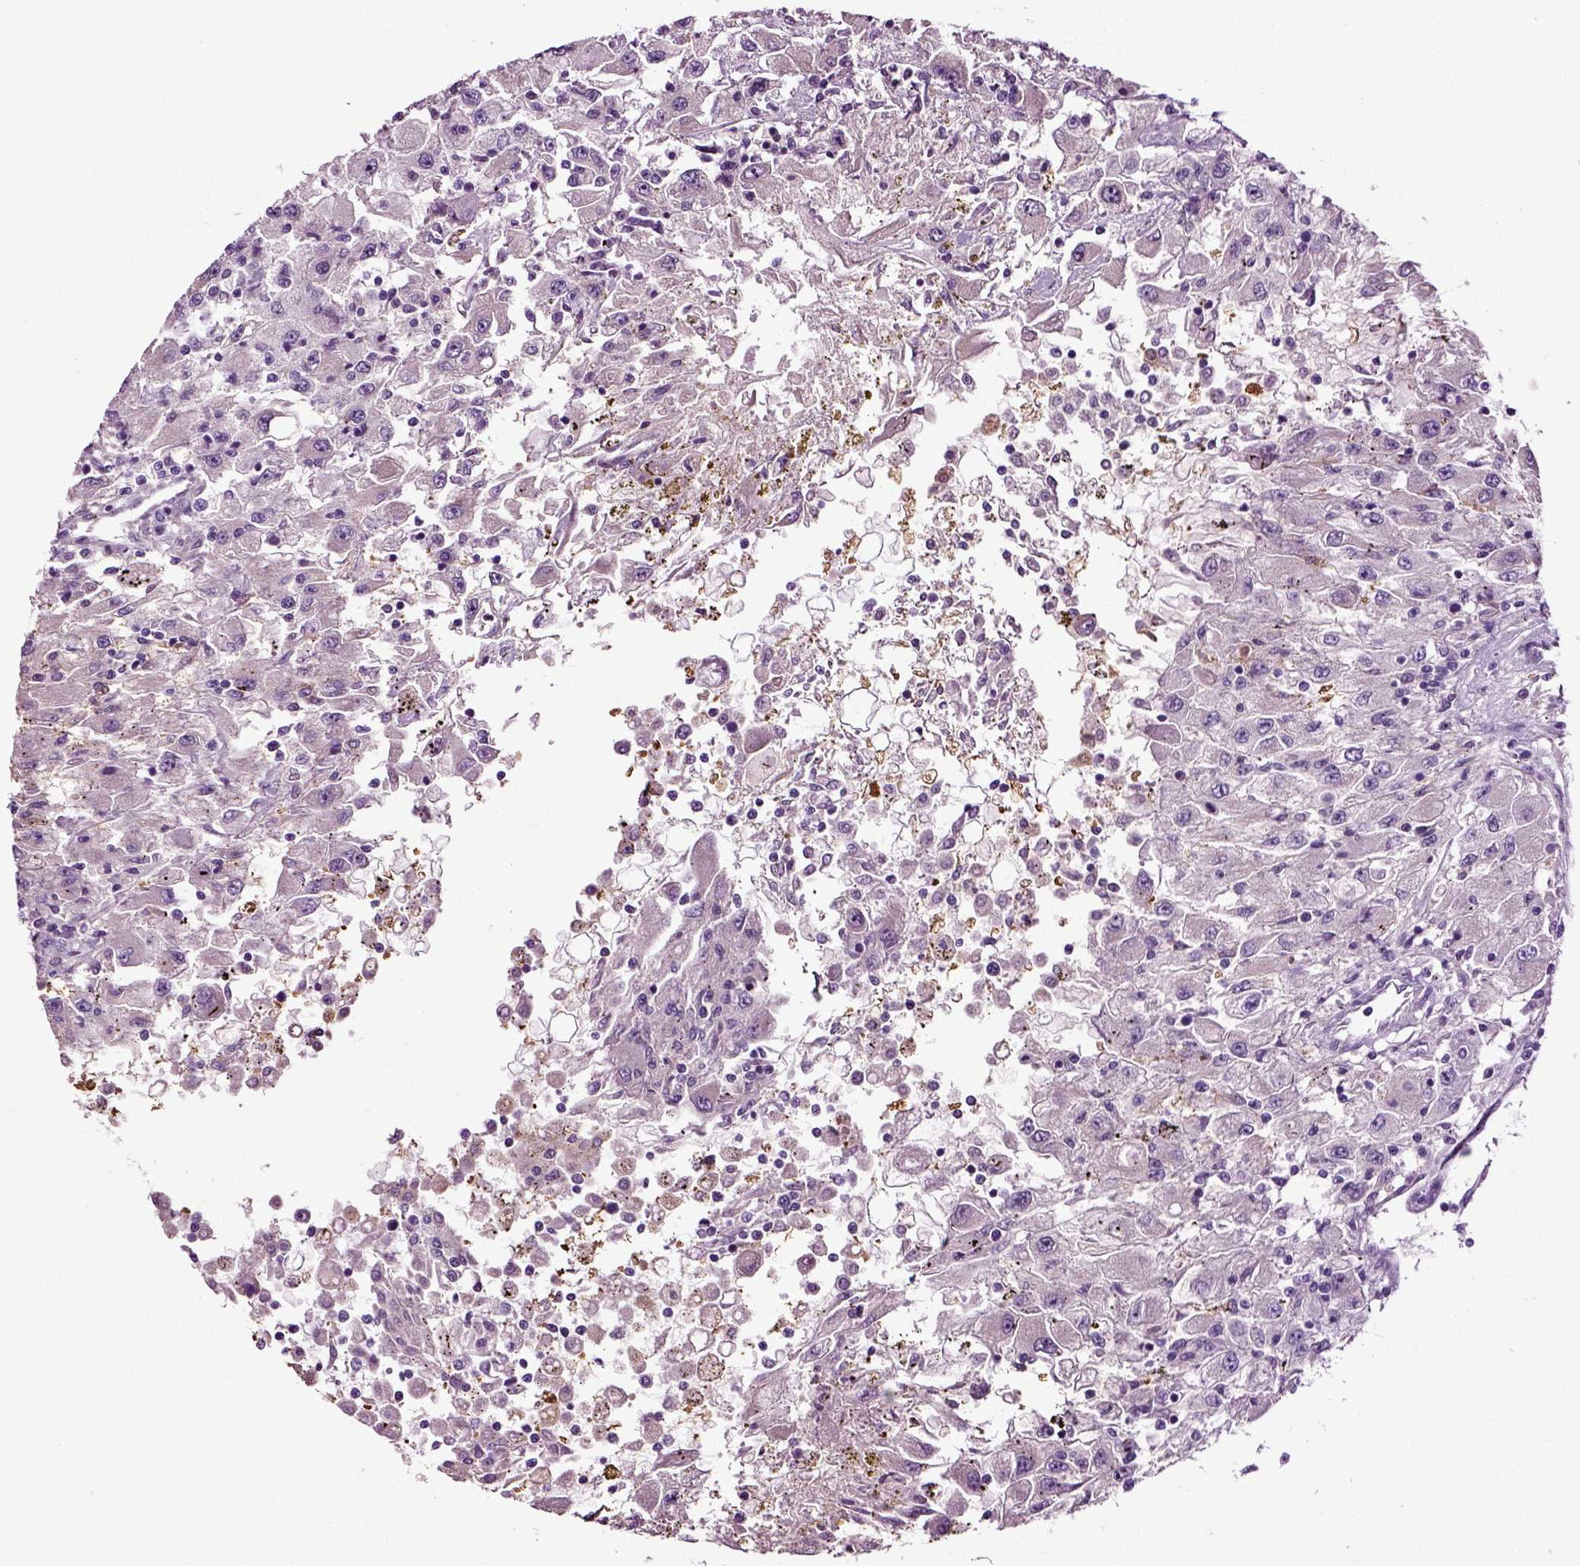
{"staining": {"intensity": "negative", "quantity": "none", "location": "none"}, "tissue": "renal cancer", "cell_type": "Tumor cells", "image_type": "cancer", "snomed": [{"axis": "morphology", "description": "Adenocarcinoma, NOS"}, {"axis": "topography", "description": "Kidney"}], "caption": "This is an immunohistochemistry micrograph of human renal cancer. There is no positivity in tumor cells.", "gene": "DNAH10", "patient": {"sex": "female", "age": 67}}